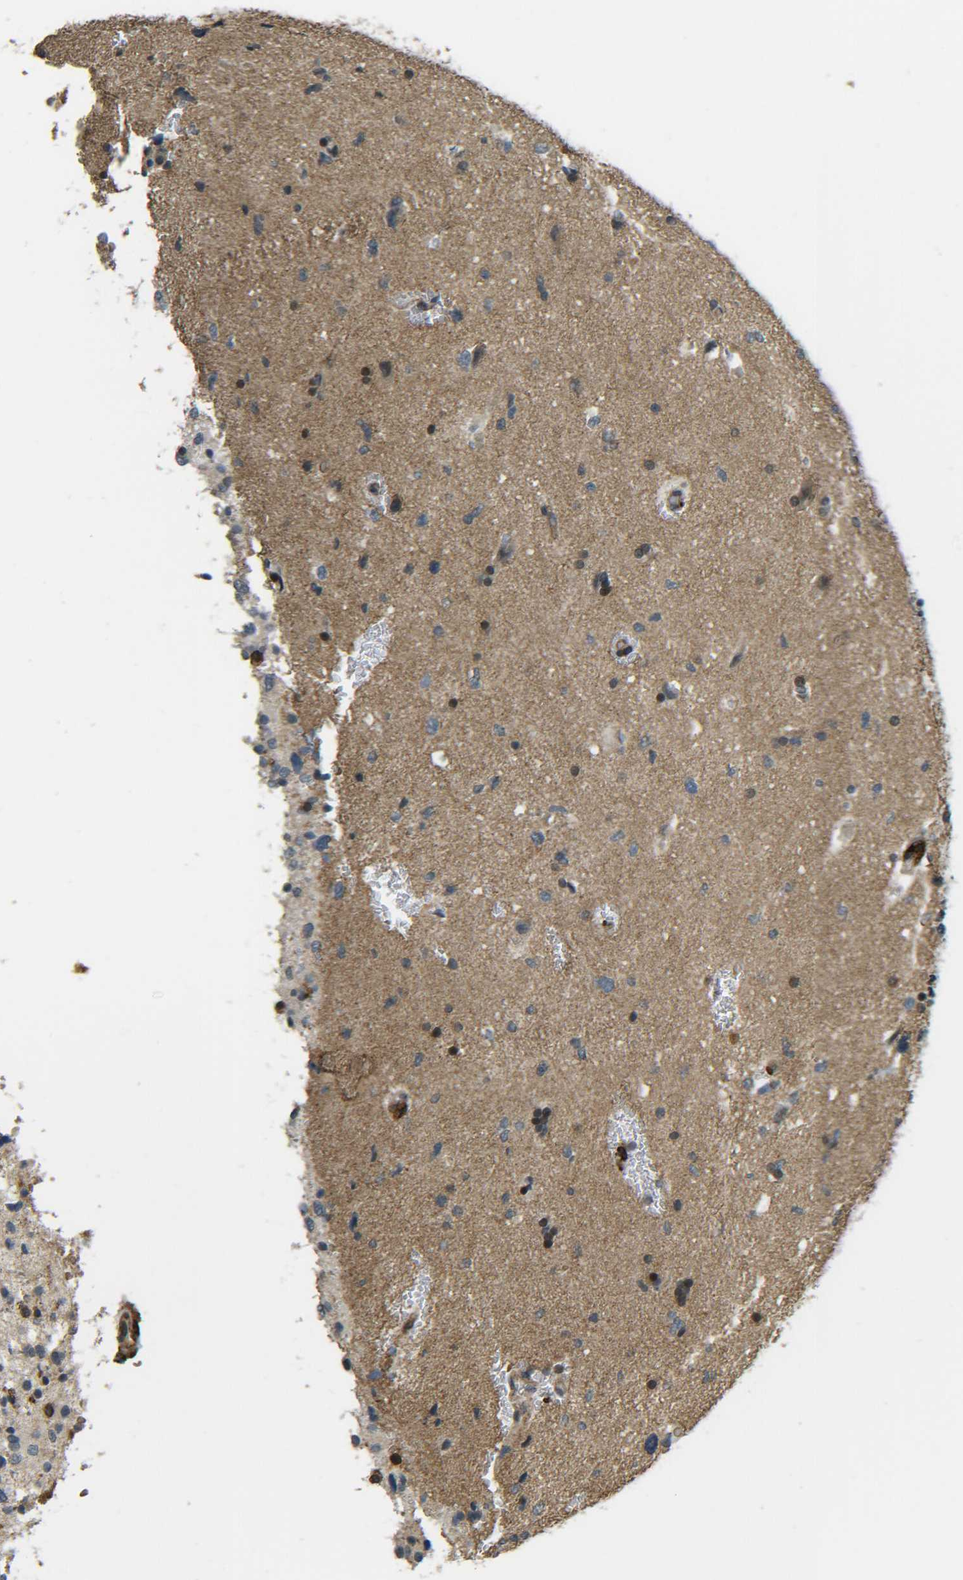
{"staining": {"intensity": "weak", "quantity": "25%-75%", "location": "nuclear"}, "tissue": "glioma", "cell_type": "Tumor cells", "image_type": "cancer", "snomed": [{"axis": "morphology", "description": "Glioma, malignant, Low grade"}, {"axis": "topography", "description": "Brain"}], "caption": "Low-grade glioma (malignant) stained with immunohistochemistry (IHC) reveals weak nuclear expression in about 25%-75% of tumor cells. (brown staining indicates protein expression, while blue staining denotes nuclei).", "gene": "DAB2", "patient": {"sex": "female", "age": 37}}